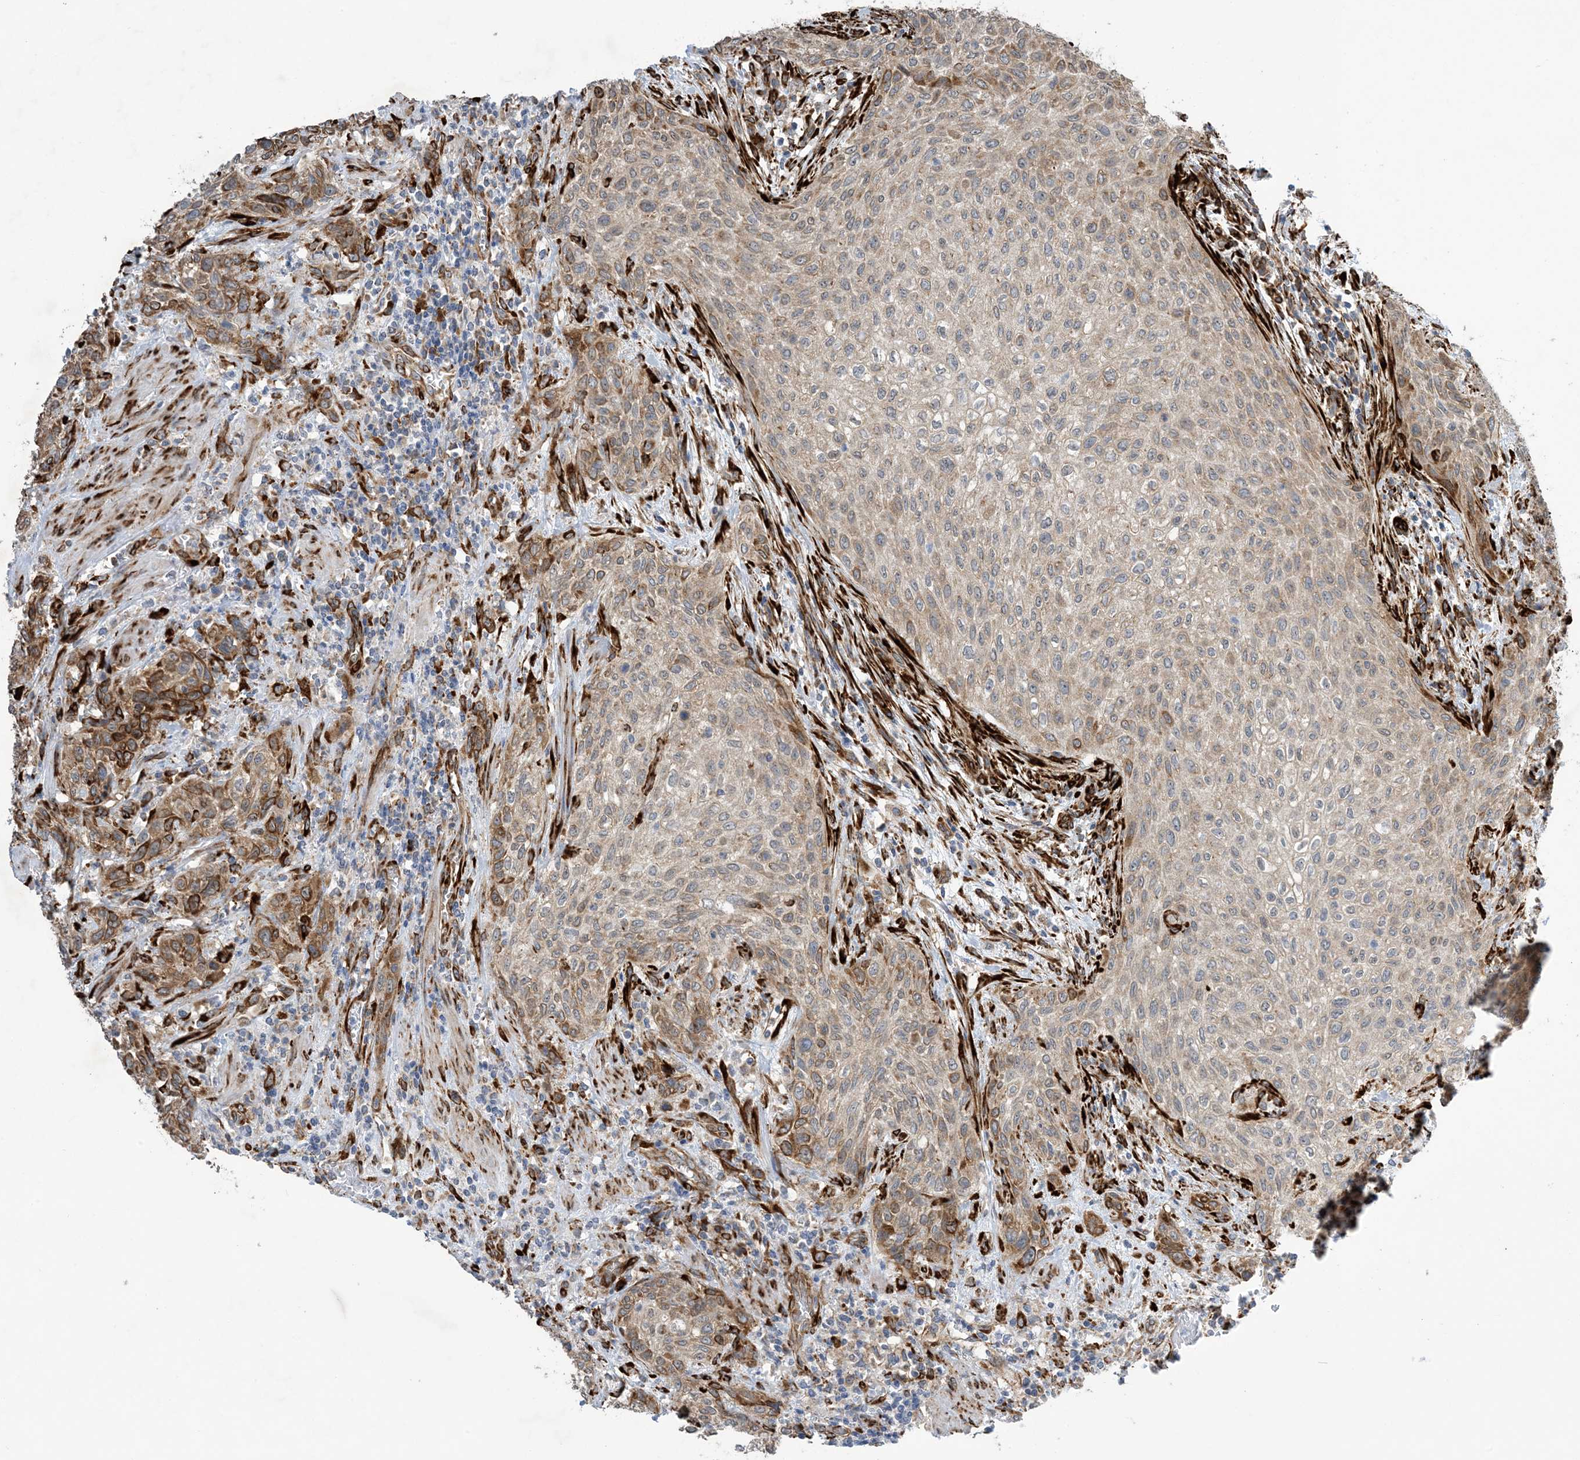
{"staining": {"intensity": "moderate", "quantity": "<25%", "location": "cytoplasmic/membranous"}, "tissue": "urothelial cancer", "cell_type": "Tumor cells", "image_type": "cancer", "snomed": [{"axis": "morphology", "description": "Urothelial carcinoma, High grade"}, {"axis": "topography", "description": "Urinary bladder"}], "caption": "High-power microscopy captured an immunohistochemistry histopathology image of urothelial cancer, revealing moderate cytoplasmic/membranous expression in approximately <25% of tumor cells.", "gene": "ZBTB45", "patient": {"sex": "male", "age": 35}}